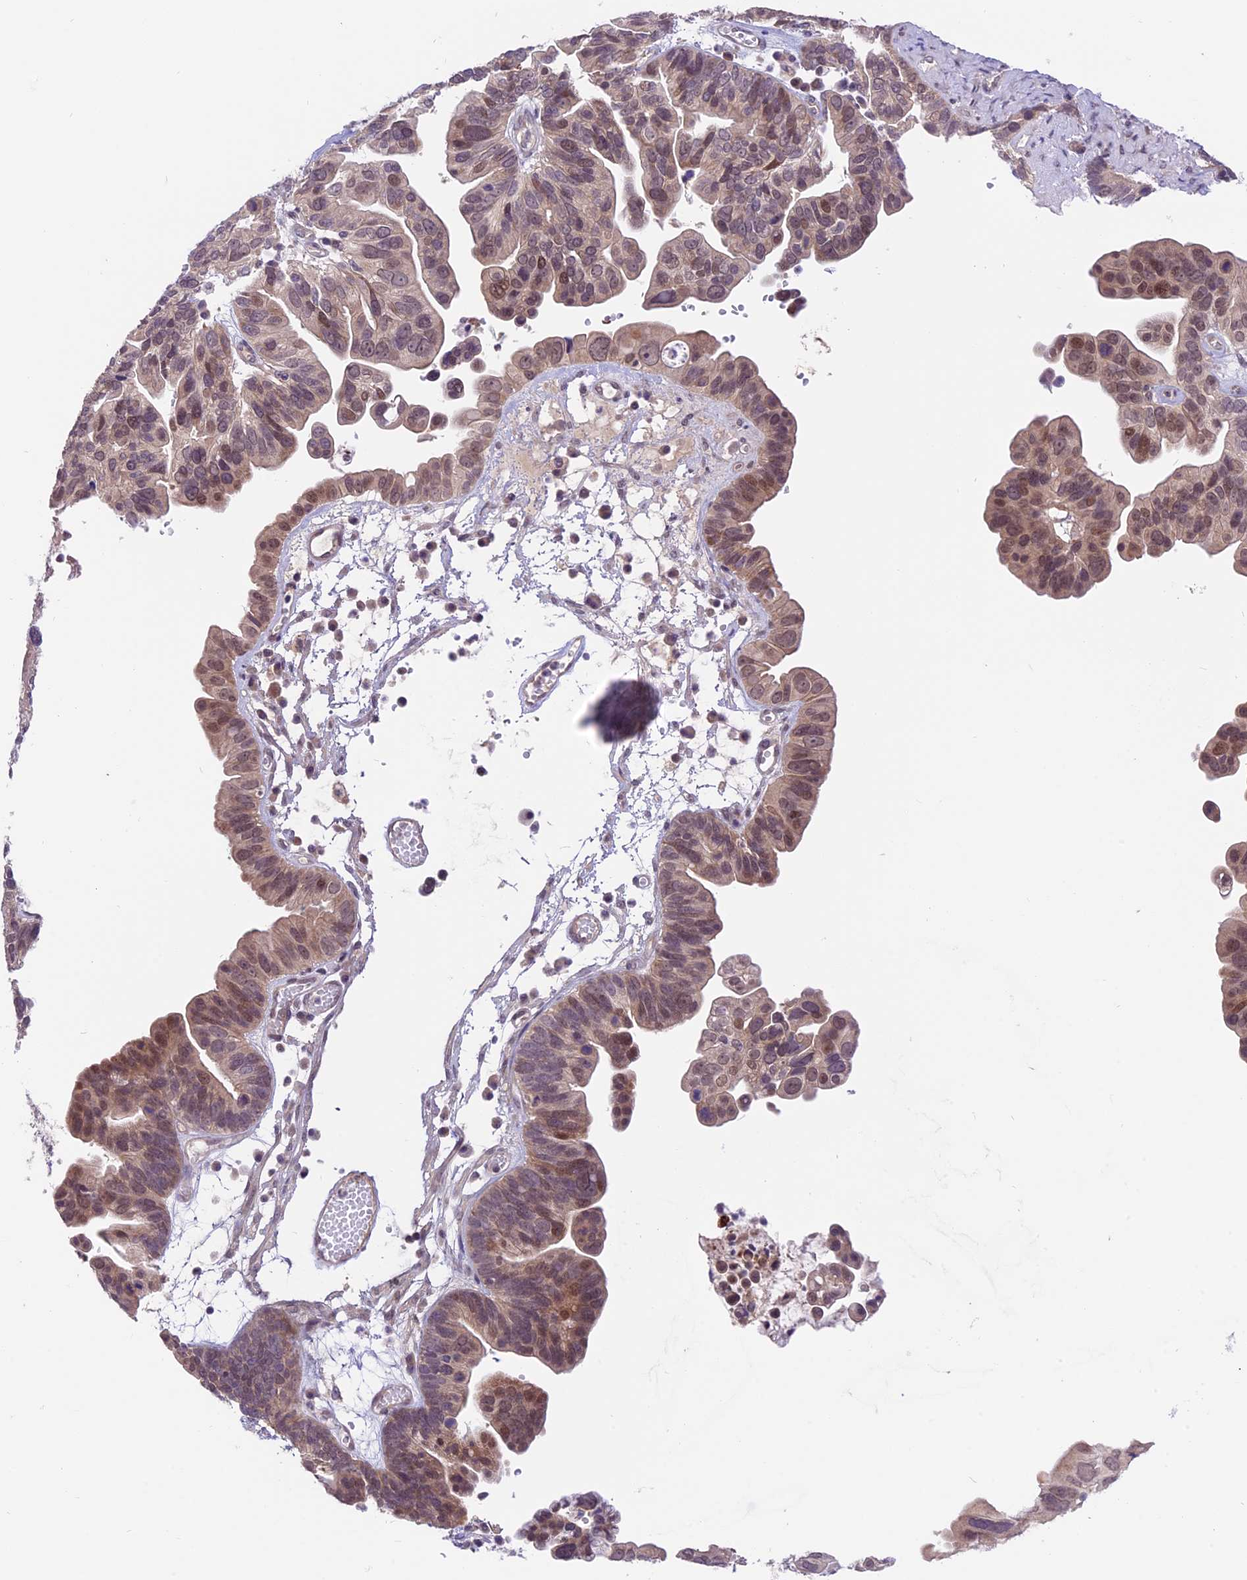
{"staining": {"intensity": "moderate", "quantity": "25%-75%", "location": "cytoplasmic/membranous,nuclear"}, "tissue": "ovarian cancer", "cell_type": "Tumor cells", "image_type": "cancer", "snomed": [{"axis": "morphology", "description": "Cystadenocarcinoma, serous, NOS"}, {"axis": "topography", "description": "Ovary"}], "caption": "The micrograph displays immunohistochemical staining of ovarian cancer (serous cystadenocarcinoma). There is moderate cytoplasmic/membranous and nuclear positivity is present in about 25%-75% of tumor cells. The protein is stained brown, and the nuclei are stained in blue (DAB (3,3'-diaminobenzidine) IHC with brightfield microscopy, high magnification).", "gene": "SPRED1", "patient": {"sex": "female", "age": 56}}